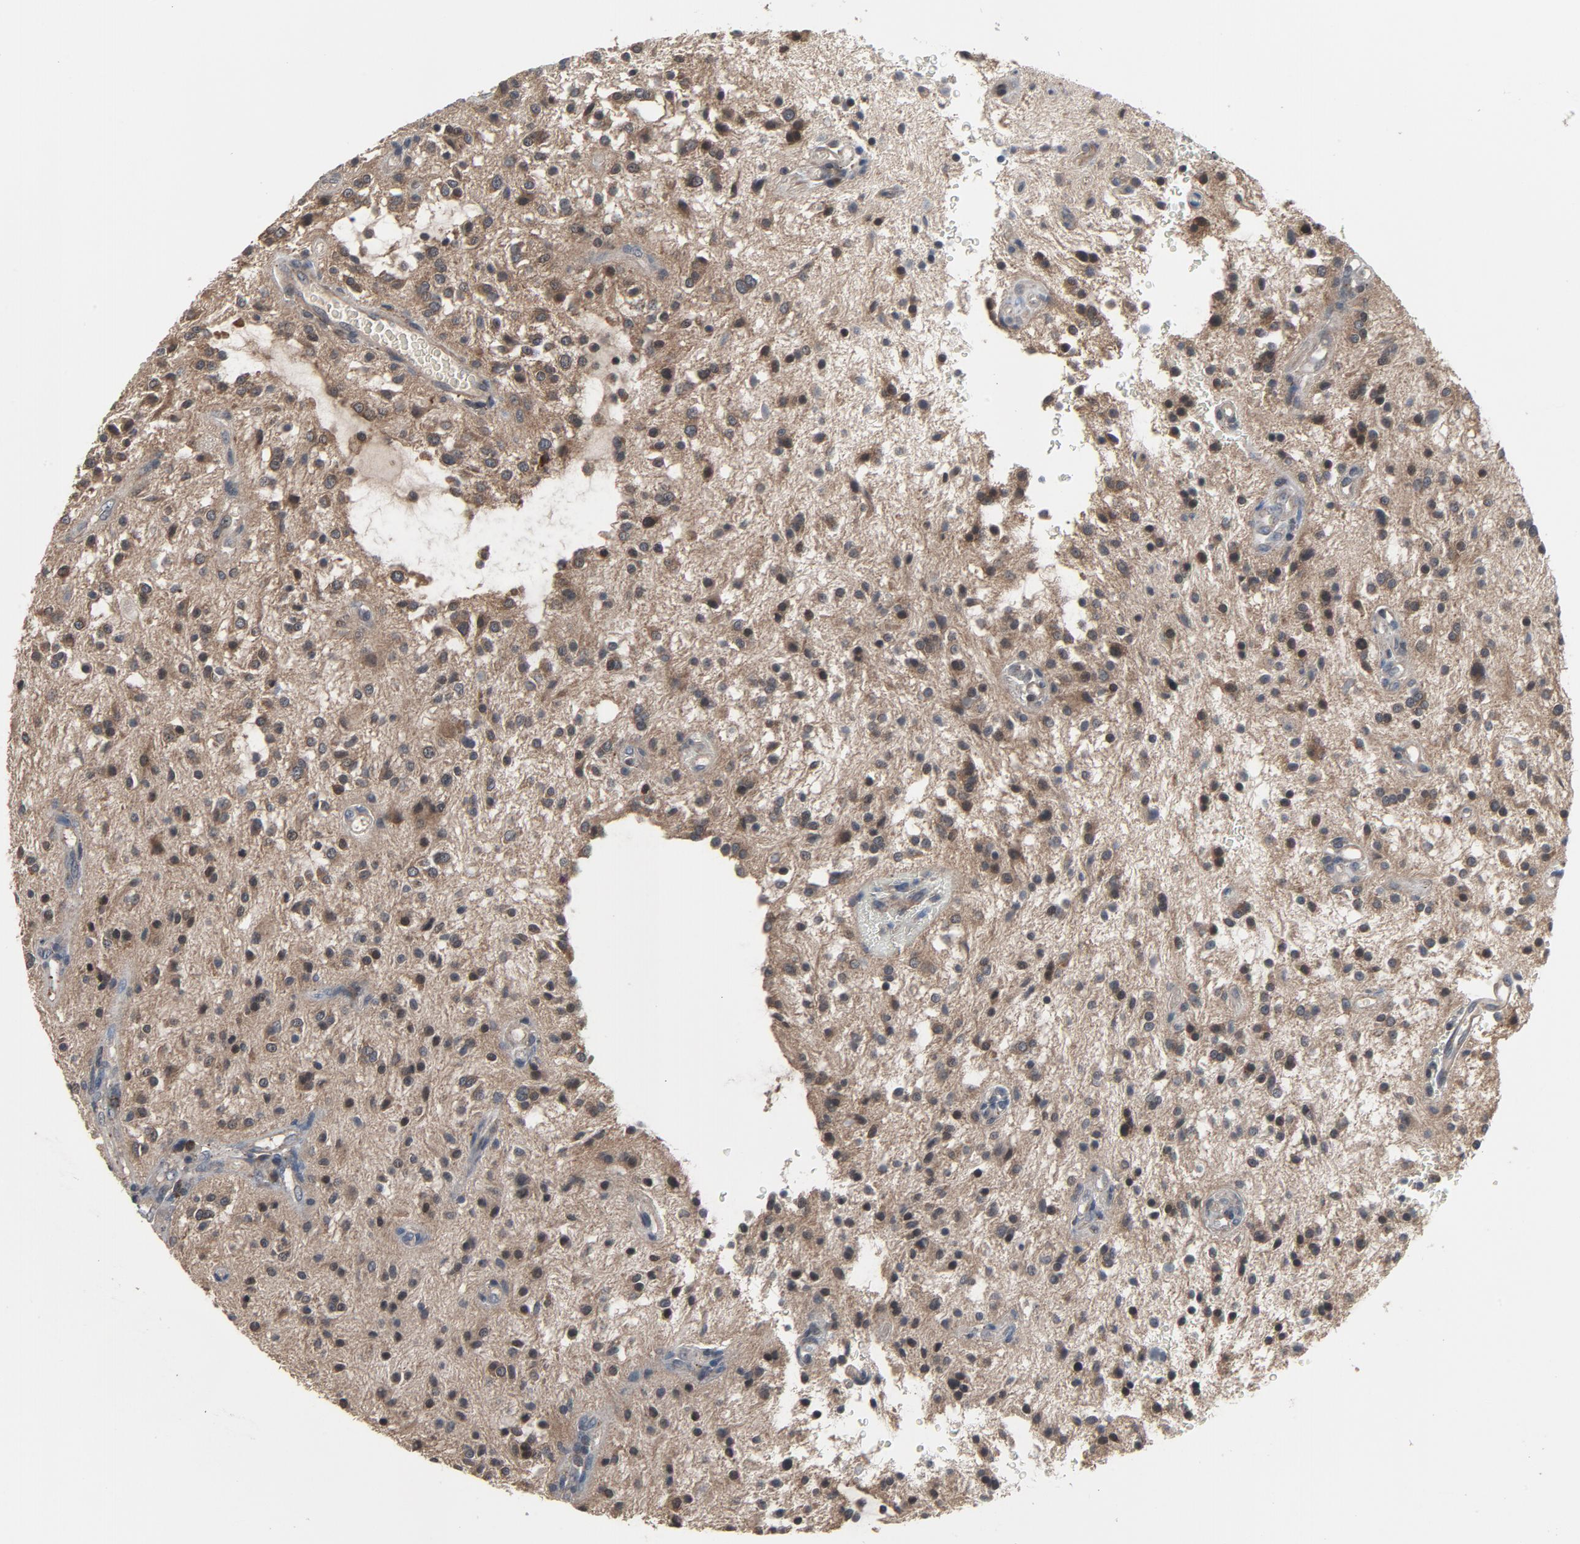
{"staining": {"intensity": "negative", "quantity": "none", "location": "none"}, "tissue": "glioma", "cell_type": "Tumor cells", "image_type": "cancer", "snomed": [{"axis": "morphology", "description": "Glioma, malignant, NOS"}, {"axis": "topography", "description": "Cerebellum"}], "caption": "High magnification brightfield microscopy of glioma stained with DAB (brown) and counterstained with hematoxylin (blue): tumor cells show no significant expression. (DAB (3,3'-diaminobenzidine) IHC, high magnification).", "gene": "PDZD4", "patient": {"sex": "female", "age": 10}}